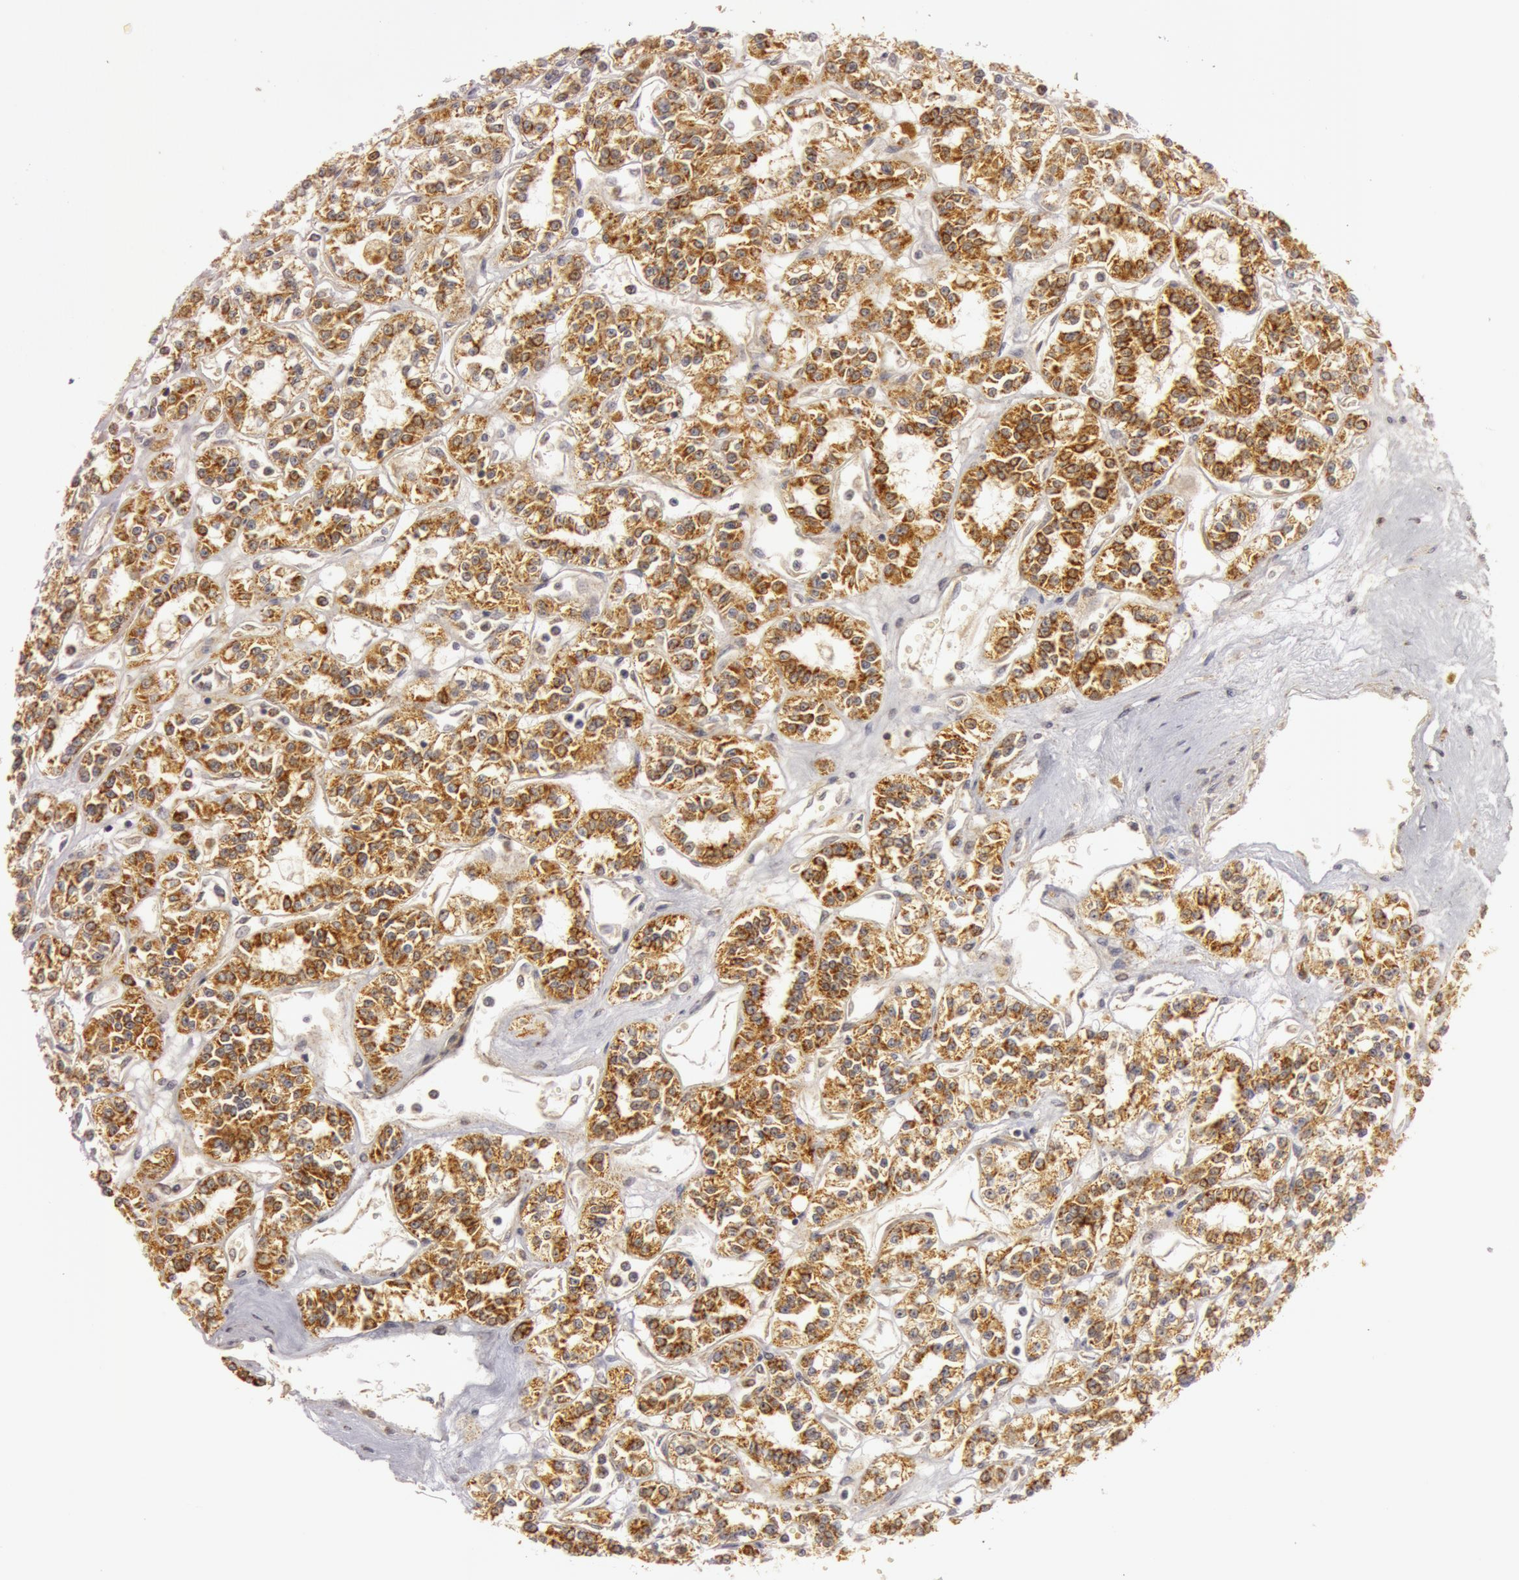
{"staining": {"intensity": "strong", "quantity": ">75%", "location": "cytoplasmic/membranous"}, "tissue": "renal cancer", "cell_type": "Tumor cells", "image_type": "cancer", "snomed": [{"axis": "morphology", "description": "Adenocarcinoma, NOS"}, {"axis": "topography", "description": "Kidney"}], "caption": "This is an image of IHC staining of renal adenocarcinoma, which shows strong expression in the cytoplasmic/membranous of tumor cells.", "gene": "C7", "patient": {"sex": "female", "age": 76}}